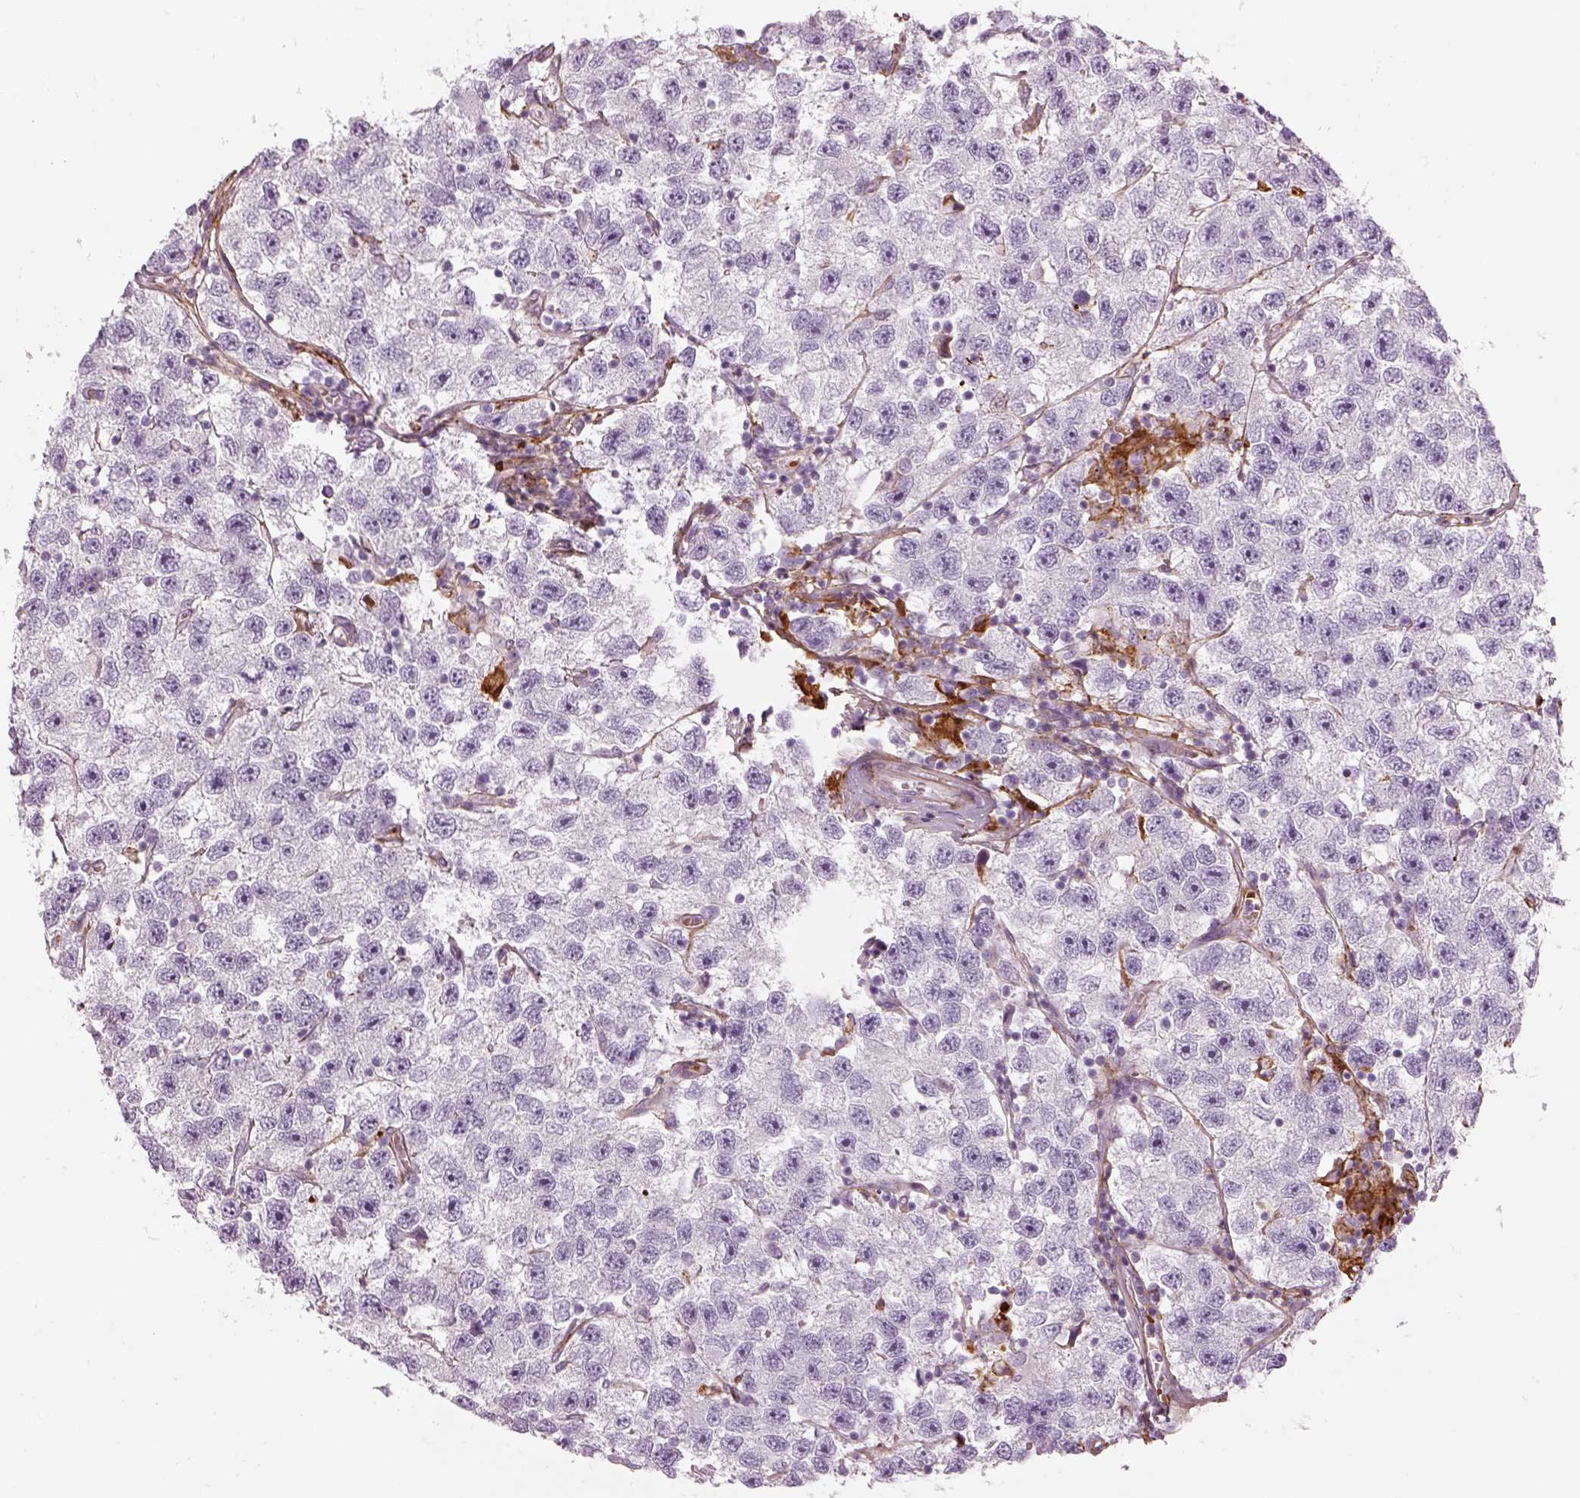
{"staining": {"intensity": "negative", "quantity": "none", "location": "none"}, "tissue": "testis cancer", "cell_type": "Tumor cells", "image_type": "cancer", "snomed": [{"axis": "morphology", "description": "Seminoma, NOS"}, {"axis": "topography", "description": "Testis"}], "caption": "High magnification brightfield microscopy of testis seminoma stained with DAB (brown) and counterstained with hematoxylin (blue): tumor cells show no significant expression.", "gene": "PABPC1L2B", "patient": {"sex": "male", "age": 26}}